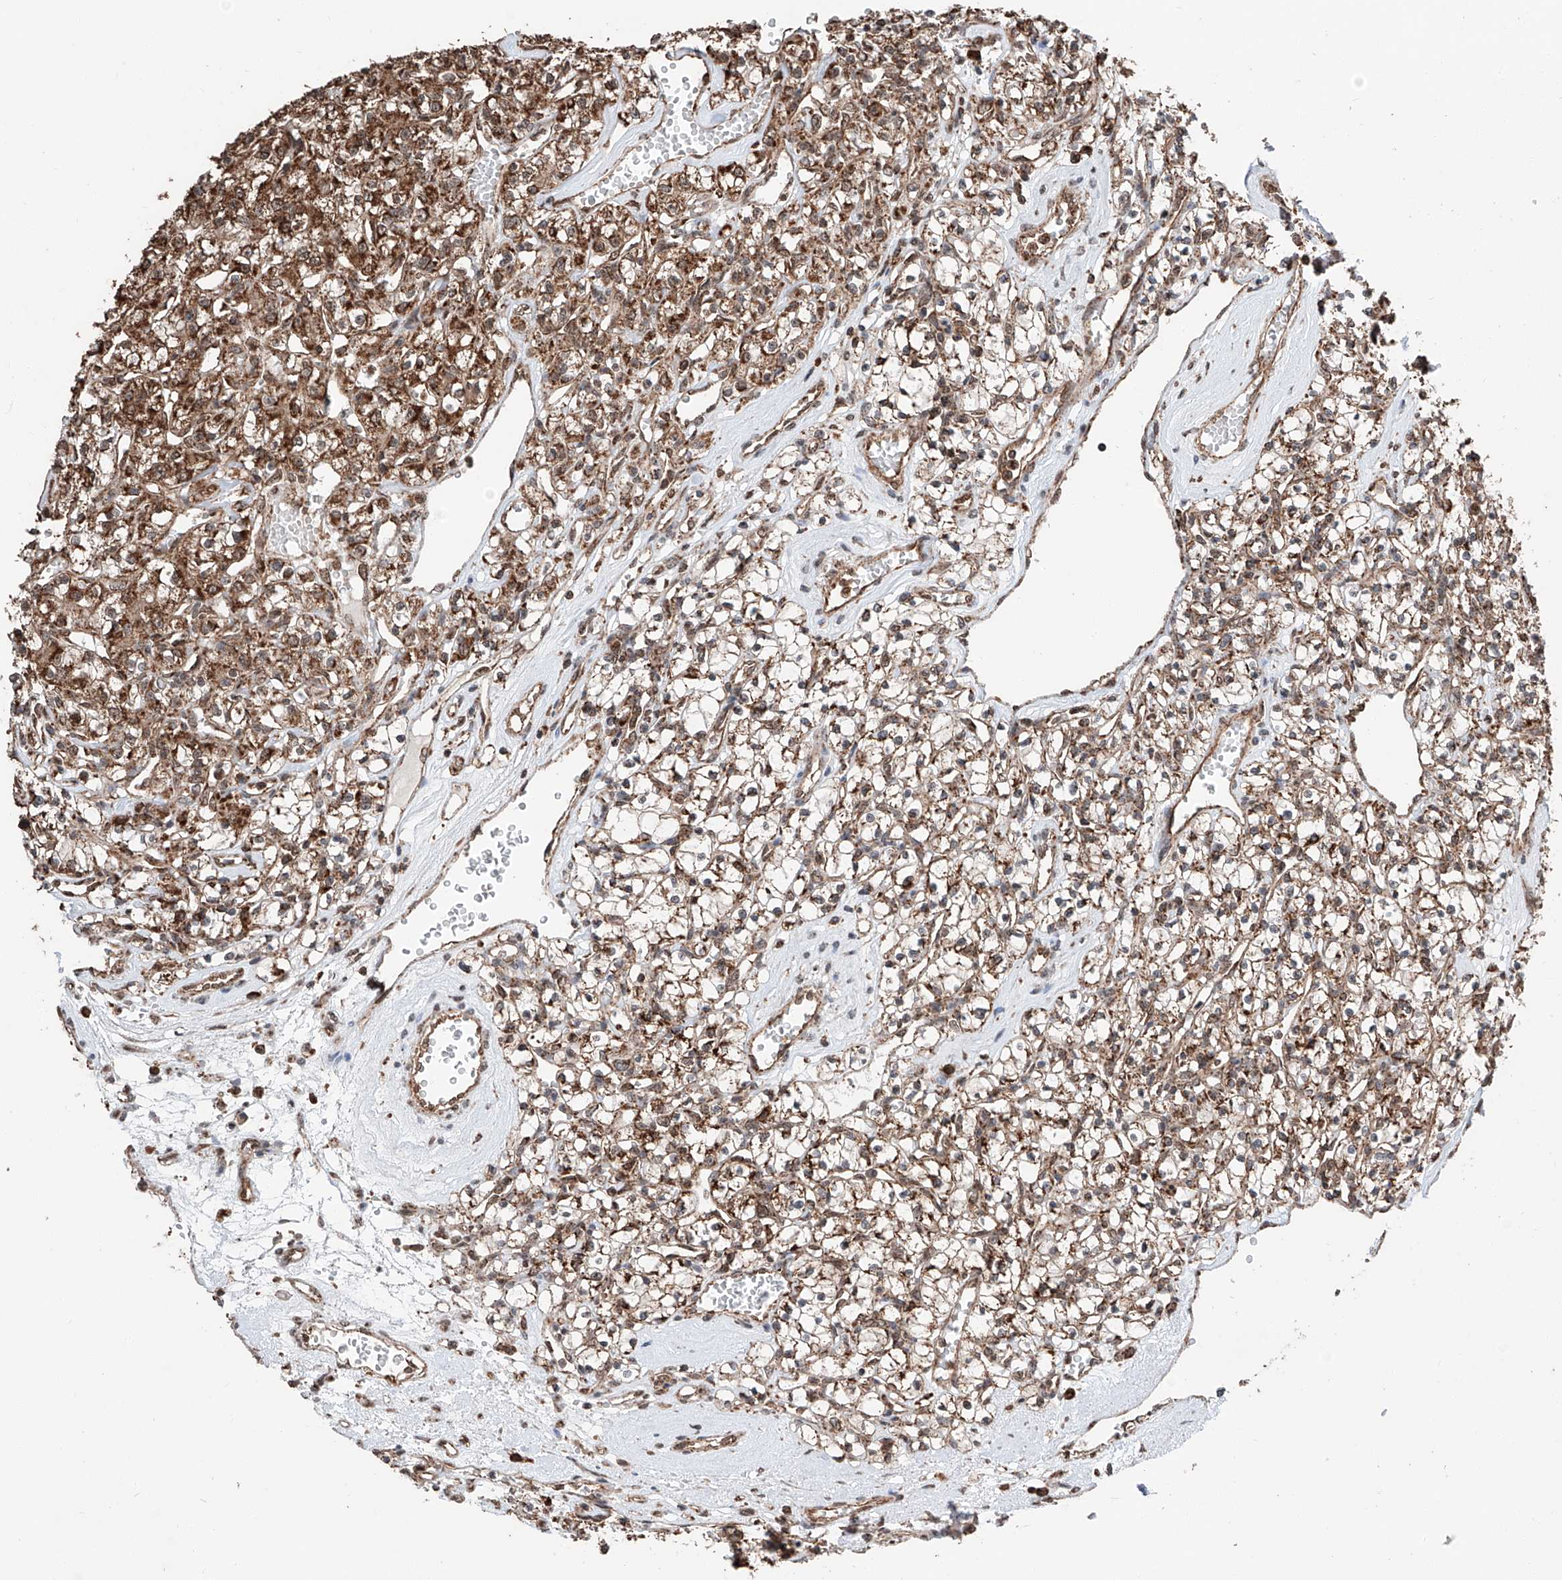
{"staining": {"intensity": "strong", "quantity": "25%-75%", "location": "cytoplasmic/membranous"}, "tissue": "renal cancer", "cell_type": "Tumor cells", "image_type": "cancer", "snomed": [{"axis": "morphology", "description": "Adenocarcinoma, NOS"}, {"axis": "topography", "description": "Kidney"}], "caption": "Immunohistochemical staining of renal cancer (adenocarcinoma) displays high levels of strong cytoplasmic/membranous positivity in about 25%-75% of tumor cells.", "gene": "ZNF445", "patient": {"sex": "female", "age": 59}}